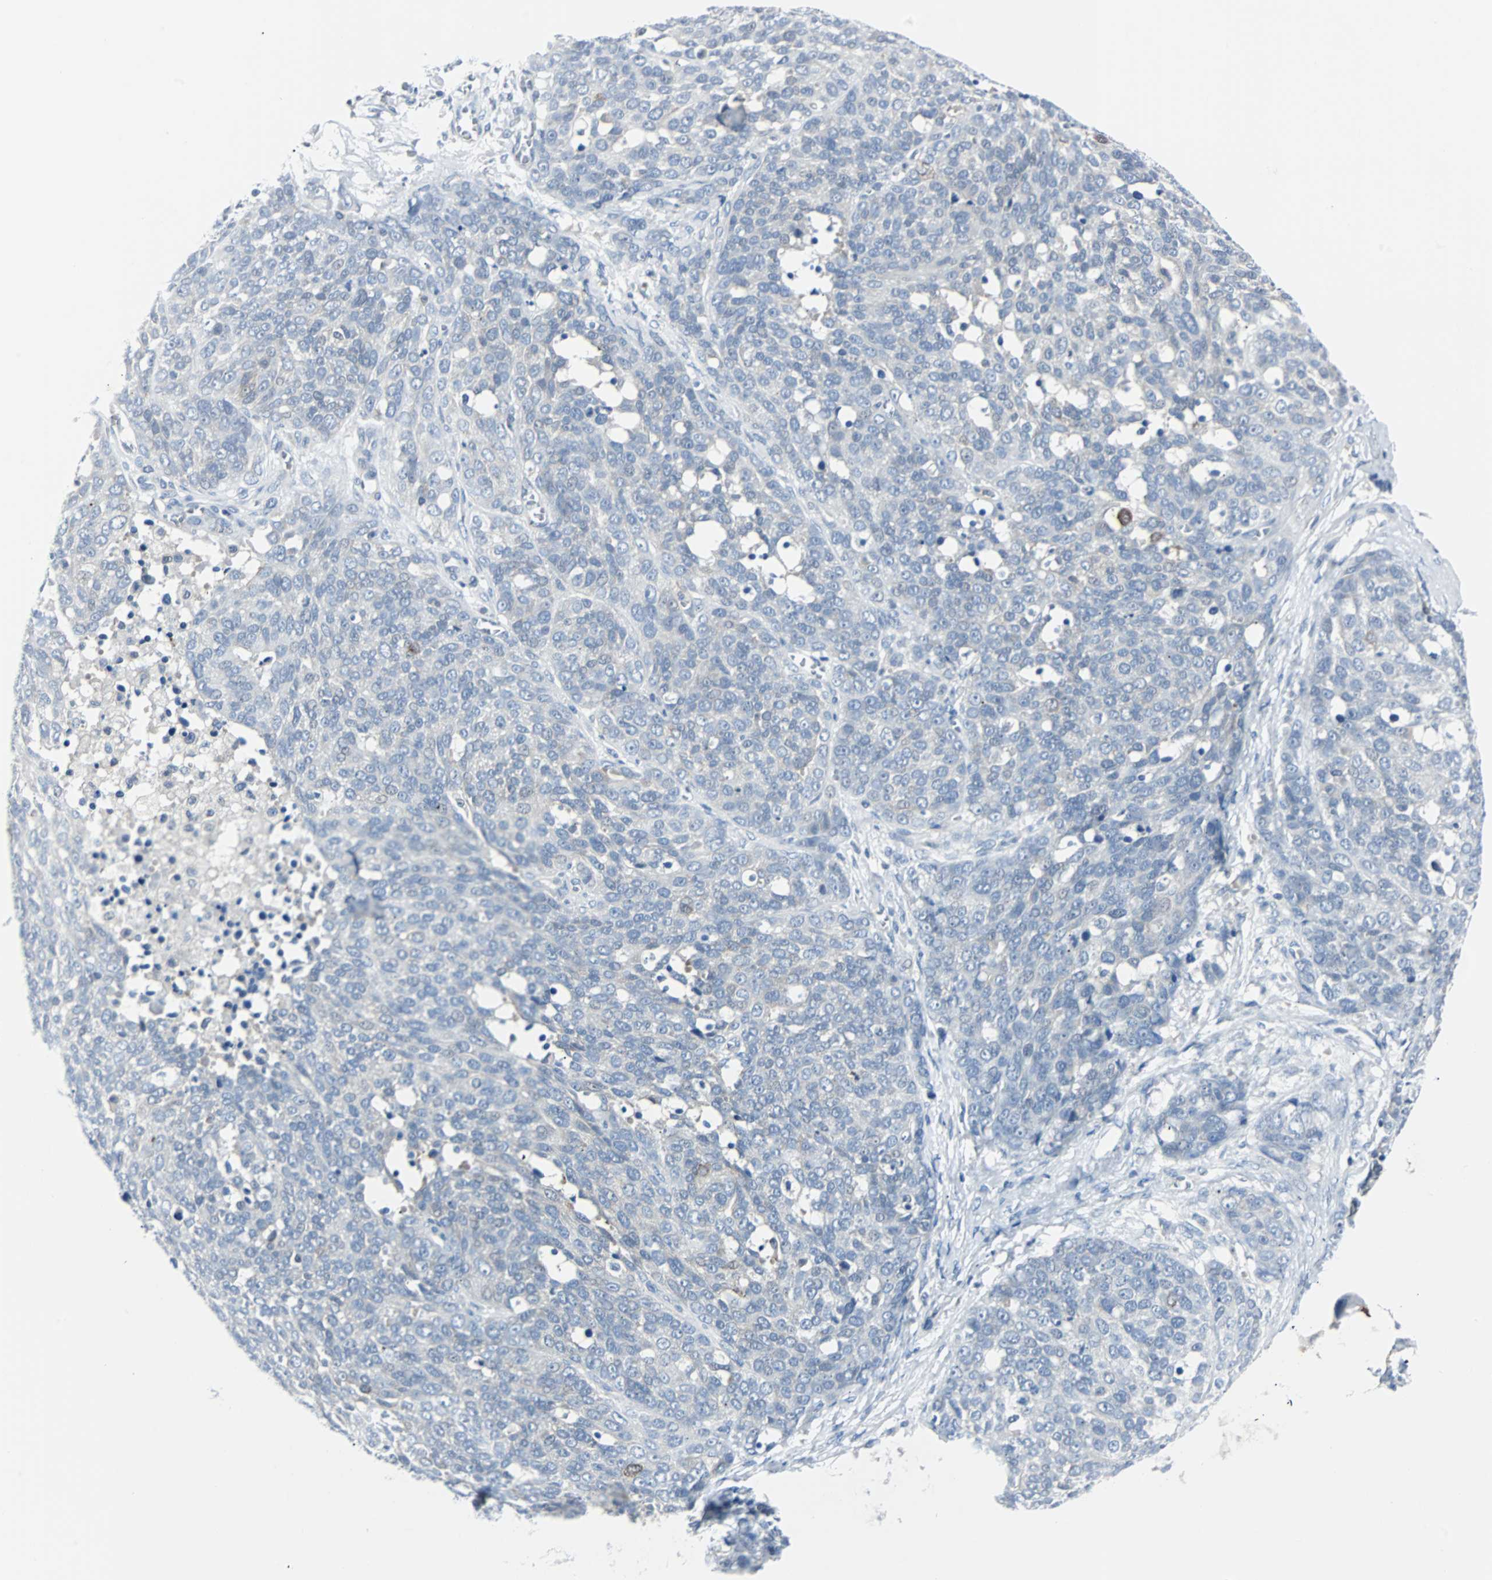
{"staining": {"intensity": "negative", "quantity": "none", "location": "none"}, "tissue": "ovarian cancer", "cell_type": "Tumor cells", "image_type": "cancer", "snomed": [{"axis": "morphology", "description": "Cystadenocarcinoma, serous, NOS"}, {"axis": "topography", "description": "Ovary"}], "caption": "There is no significant positivity in tumor cells of ovarian cancer (serous cystadenocarcinoma).", "gene": "RASA1", "patient": {"sex": "female", "age": 44}}